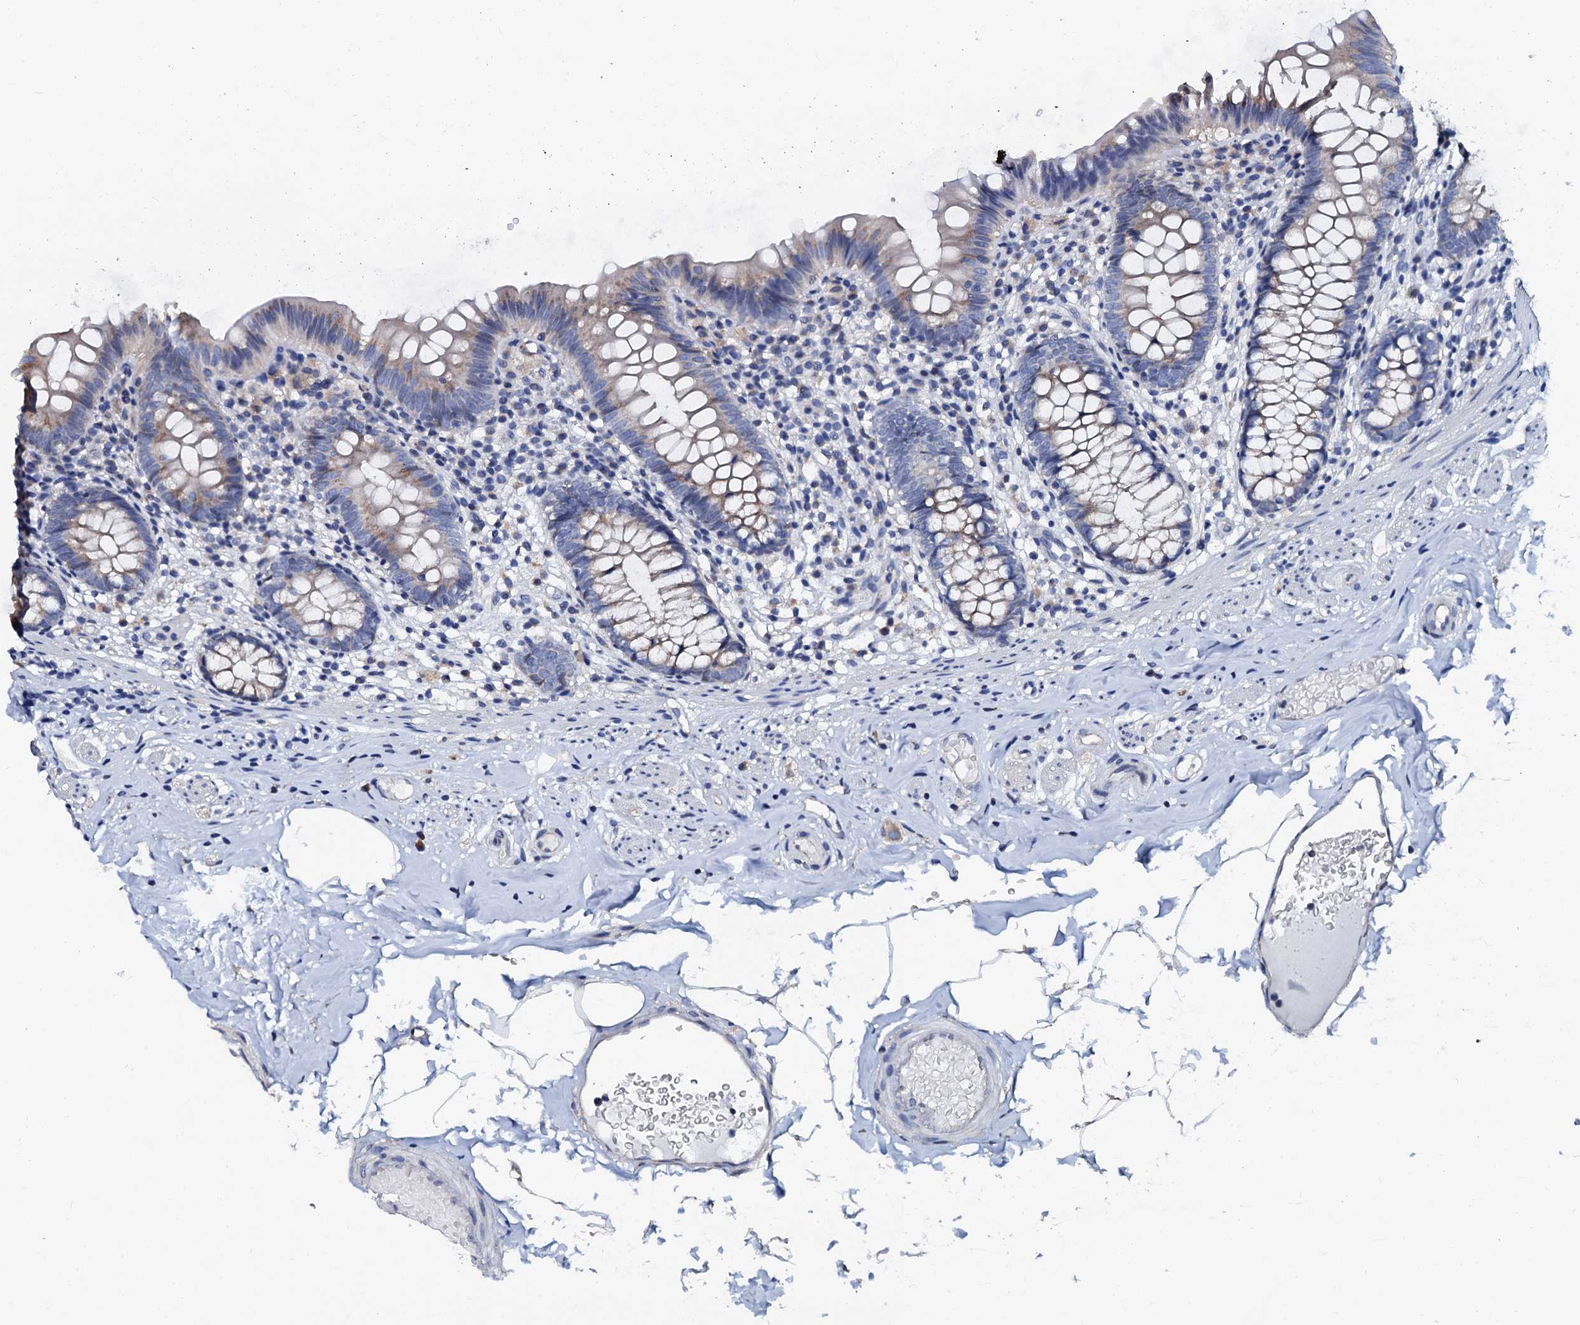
{"staining": {"intensity": "weak", "quantity": "<25%", "location": "cytoplasmic/membranous"}, "tissue": "appendix", "cell_type": "Glandular cells", "image_type": "normal", "snomed": [{"axis": "morphology", "description": "Normal tissue, NOS"}, {"axis": "topography", "description": "Appendix"}], "caption": "High magnification brightfield microscopy of normal appendix stained with DAB (3,3'-diaminobenzidine) (brown) and counterstained with hematoxylin (blue): glandular cells show no significant expression. (DAB (3,3'-diaminobenzidine) IHC visualized using brightfield microscopy, high magnification).", "gene": "AKAP3", "patient": {"sex": "male", "age": 55}}